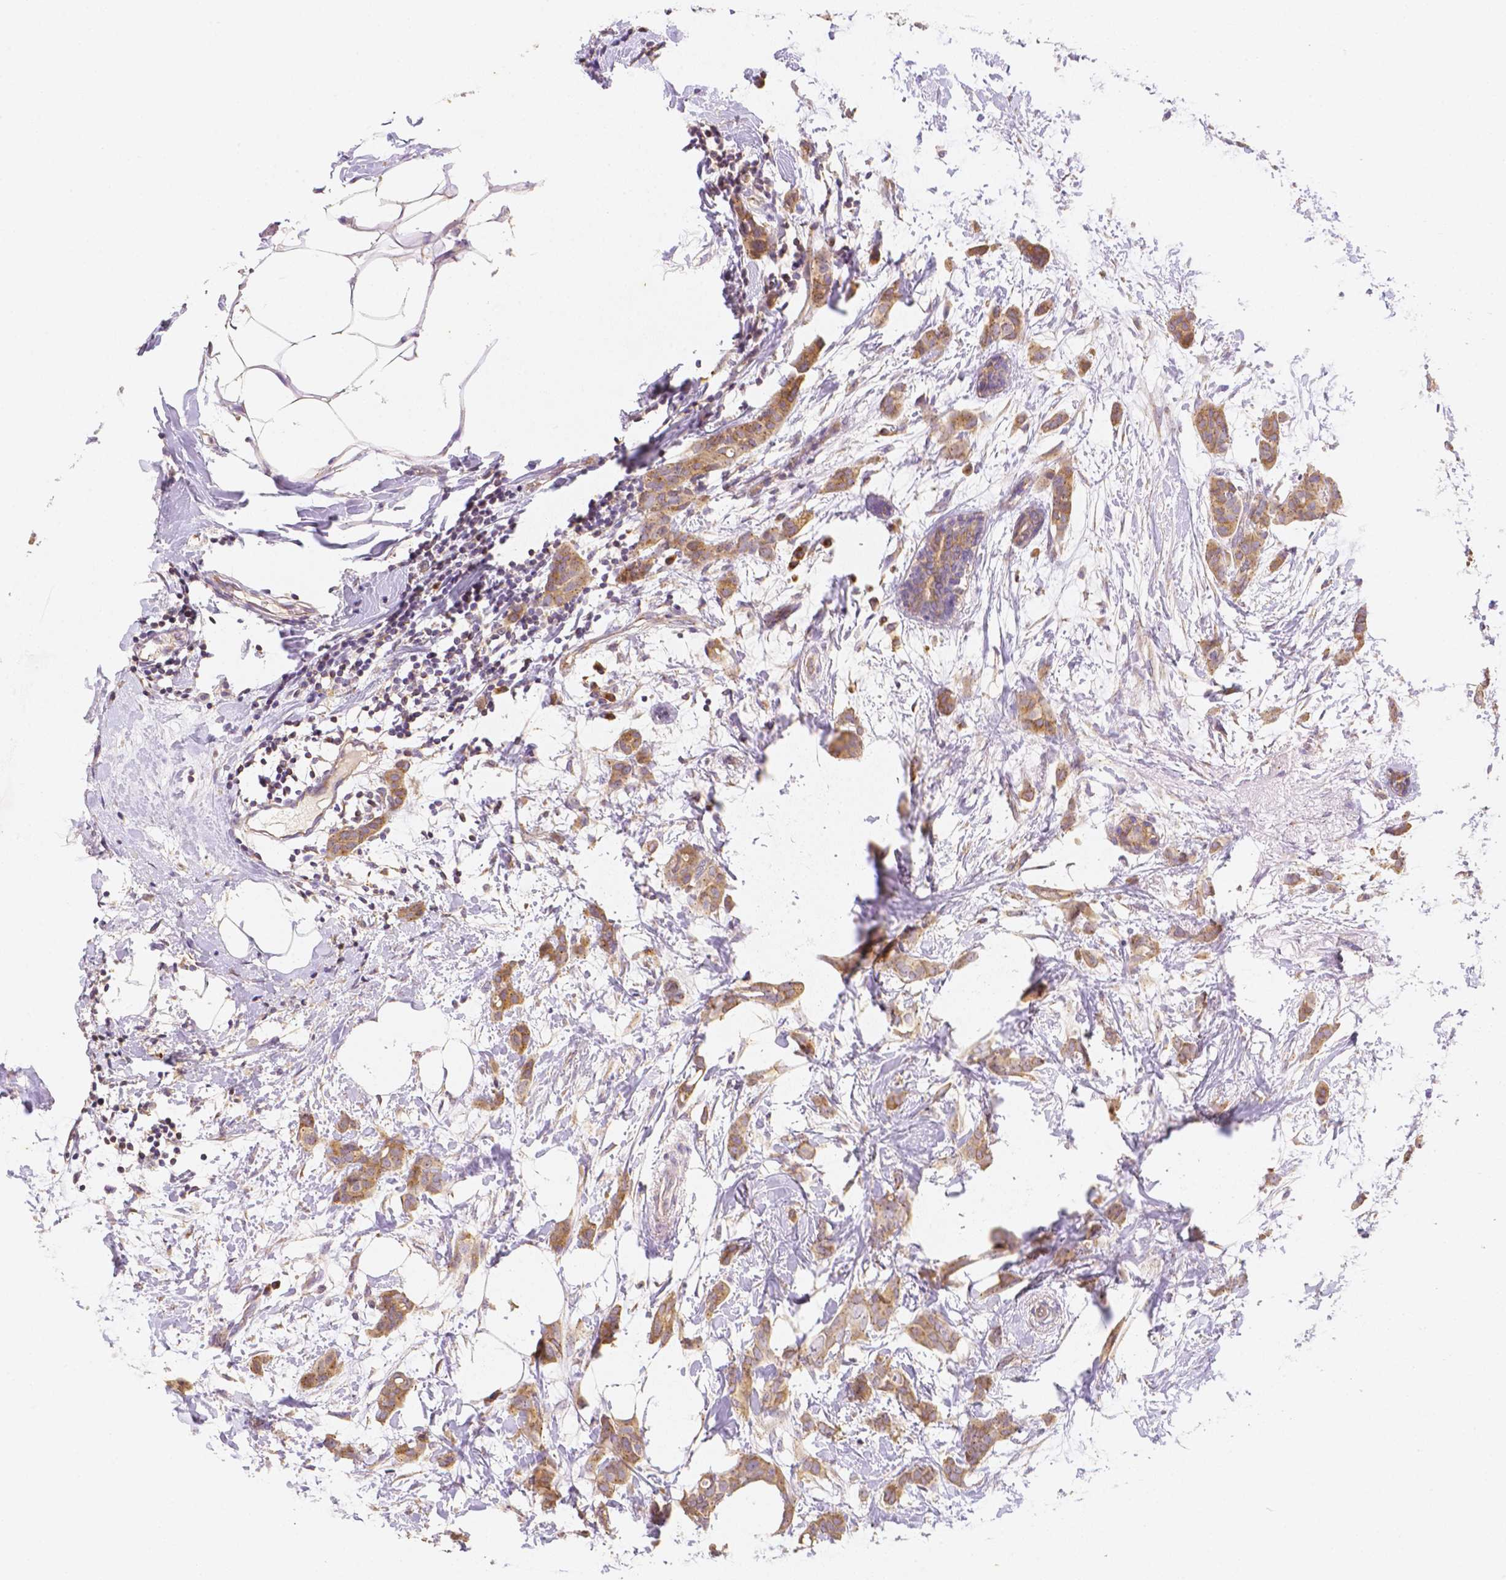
{"staining": {"intensity": "weak", "quantity": ">75%", "location": "cytoplasmic/membranous"}, "tissue": "breast cancer", "cell_type": "Tumor cells", "image_type": "cancer", "snomed": [{"axis": "morphology", "description": "Duct carcinoma"}, {"axis": "topography", "description": "Breast"}], "caption": "Breast cancer stained with DAB (3,3'-diaminobenzidine) immunohistochemistry reveals low levels of weak cytoplasmic/membranous expression in approximately >75% of tumor cells.", "gene": "C10orf67", "patient": {"sex": "female", "age": 62}}